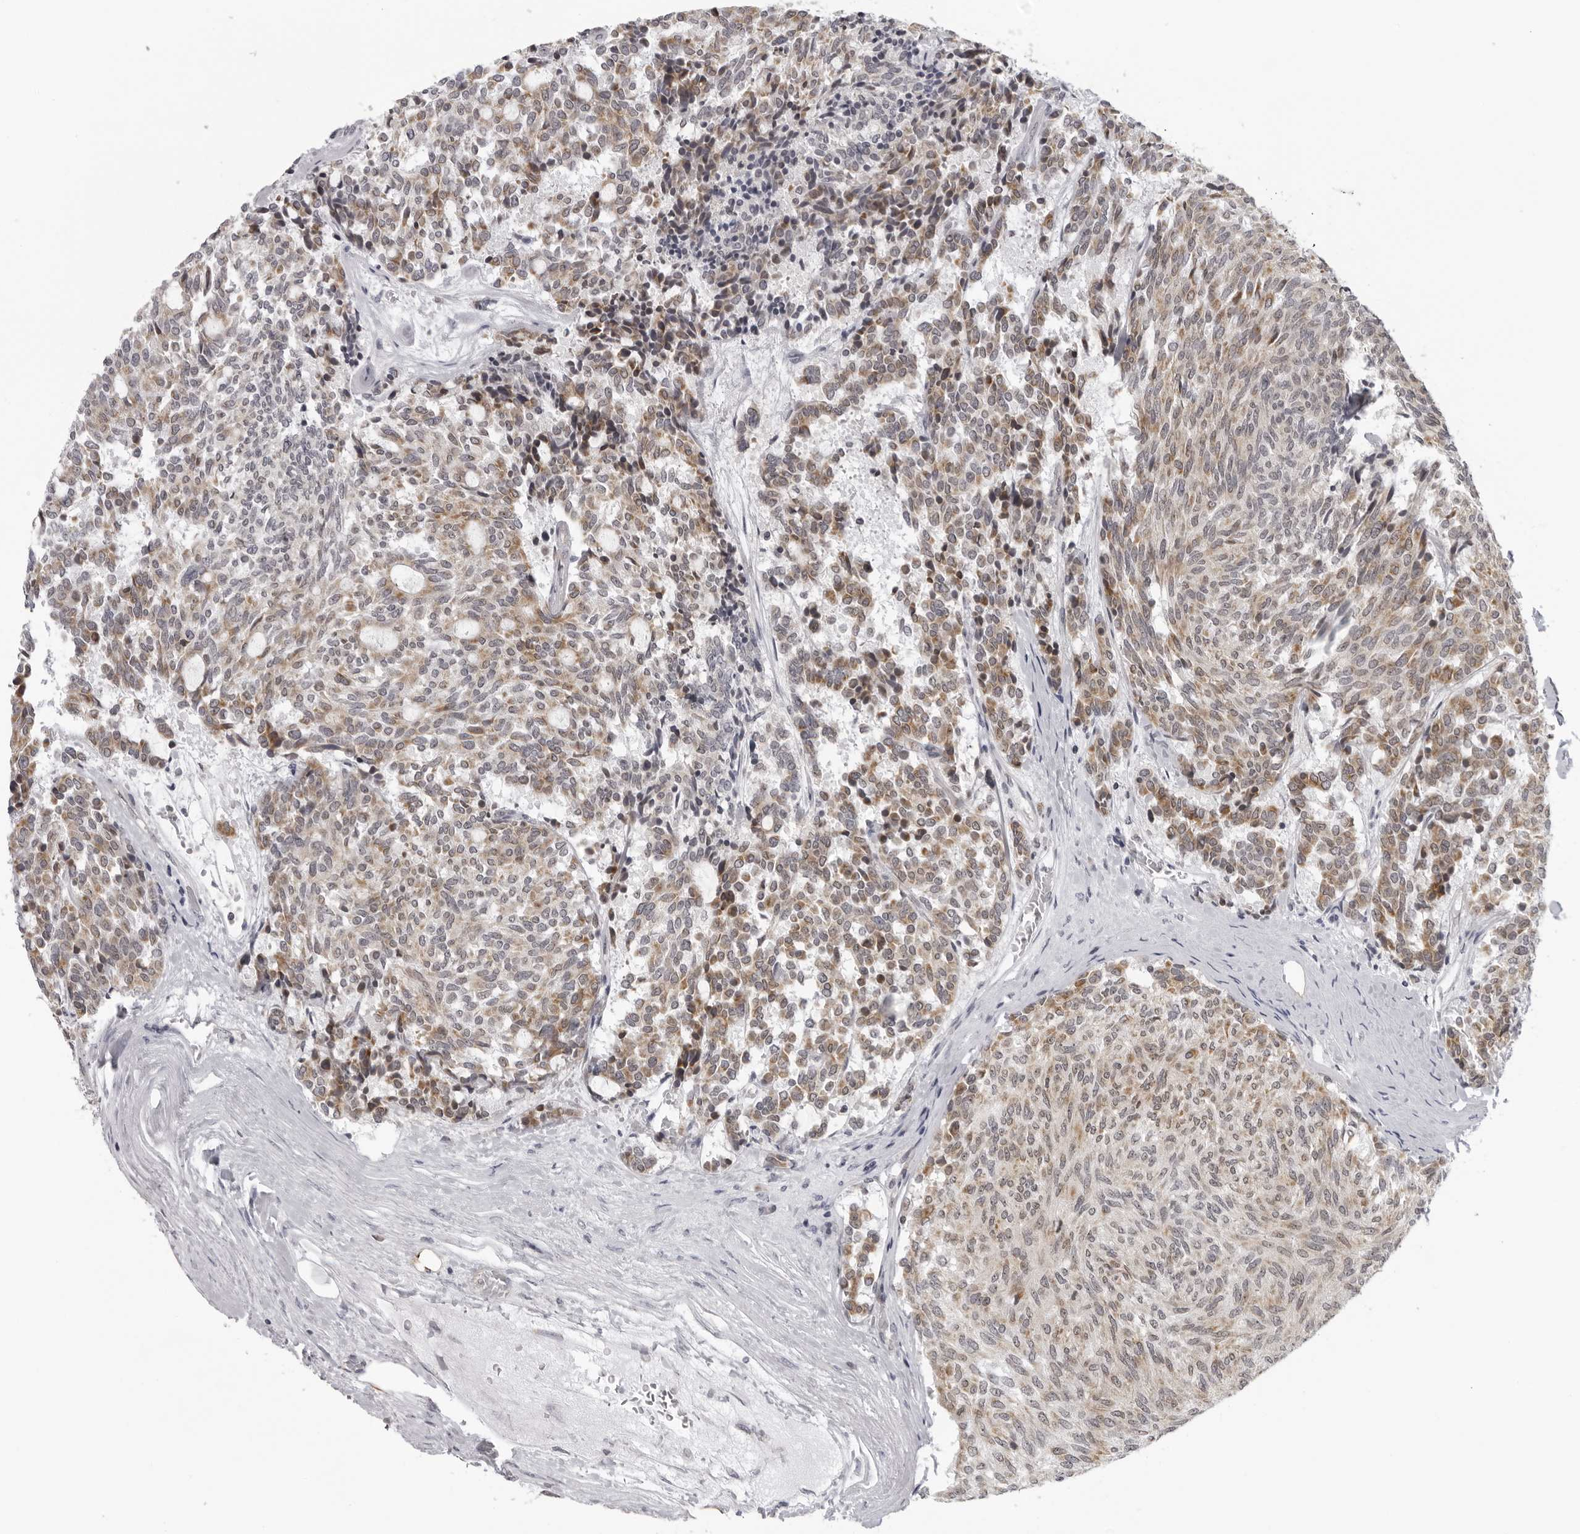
{"staining": {"intensity": "weak", "quantity": "25%-75%", "location": "cytoplasmic/membranous"}, "tissue": "carcinoid", "cell_type": "Tumor cells", "image_type": "cancer", "snomed": [{"axis": "morphology", "description": "Carcinoid, malignant, NOS"}, {"axis": "topography", "description": "Pancreas"}], "caption": "Carcinoid (malignant) stained with a protein marker shows weak staining in tumor cells.", "gene": "MRPS15", "patient": {"sex": "female", "age": 54}}